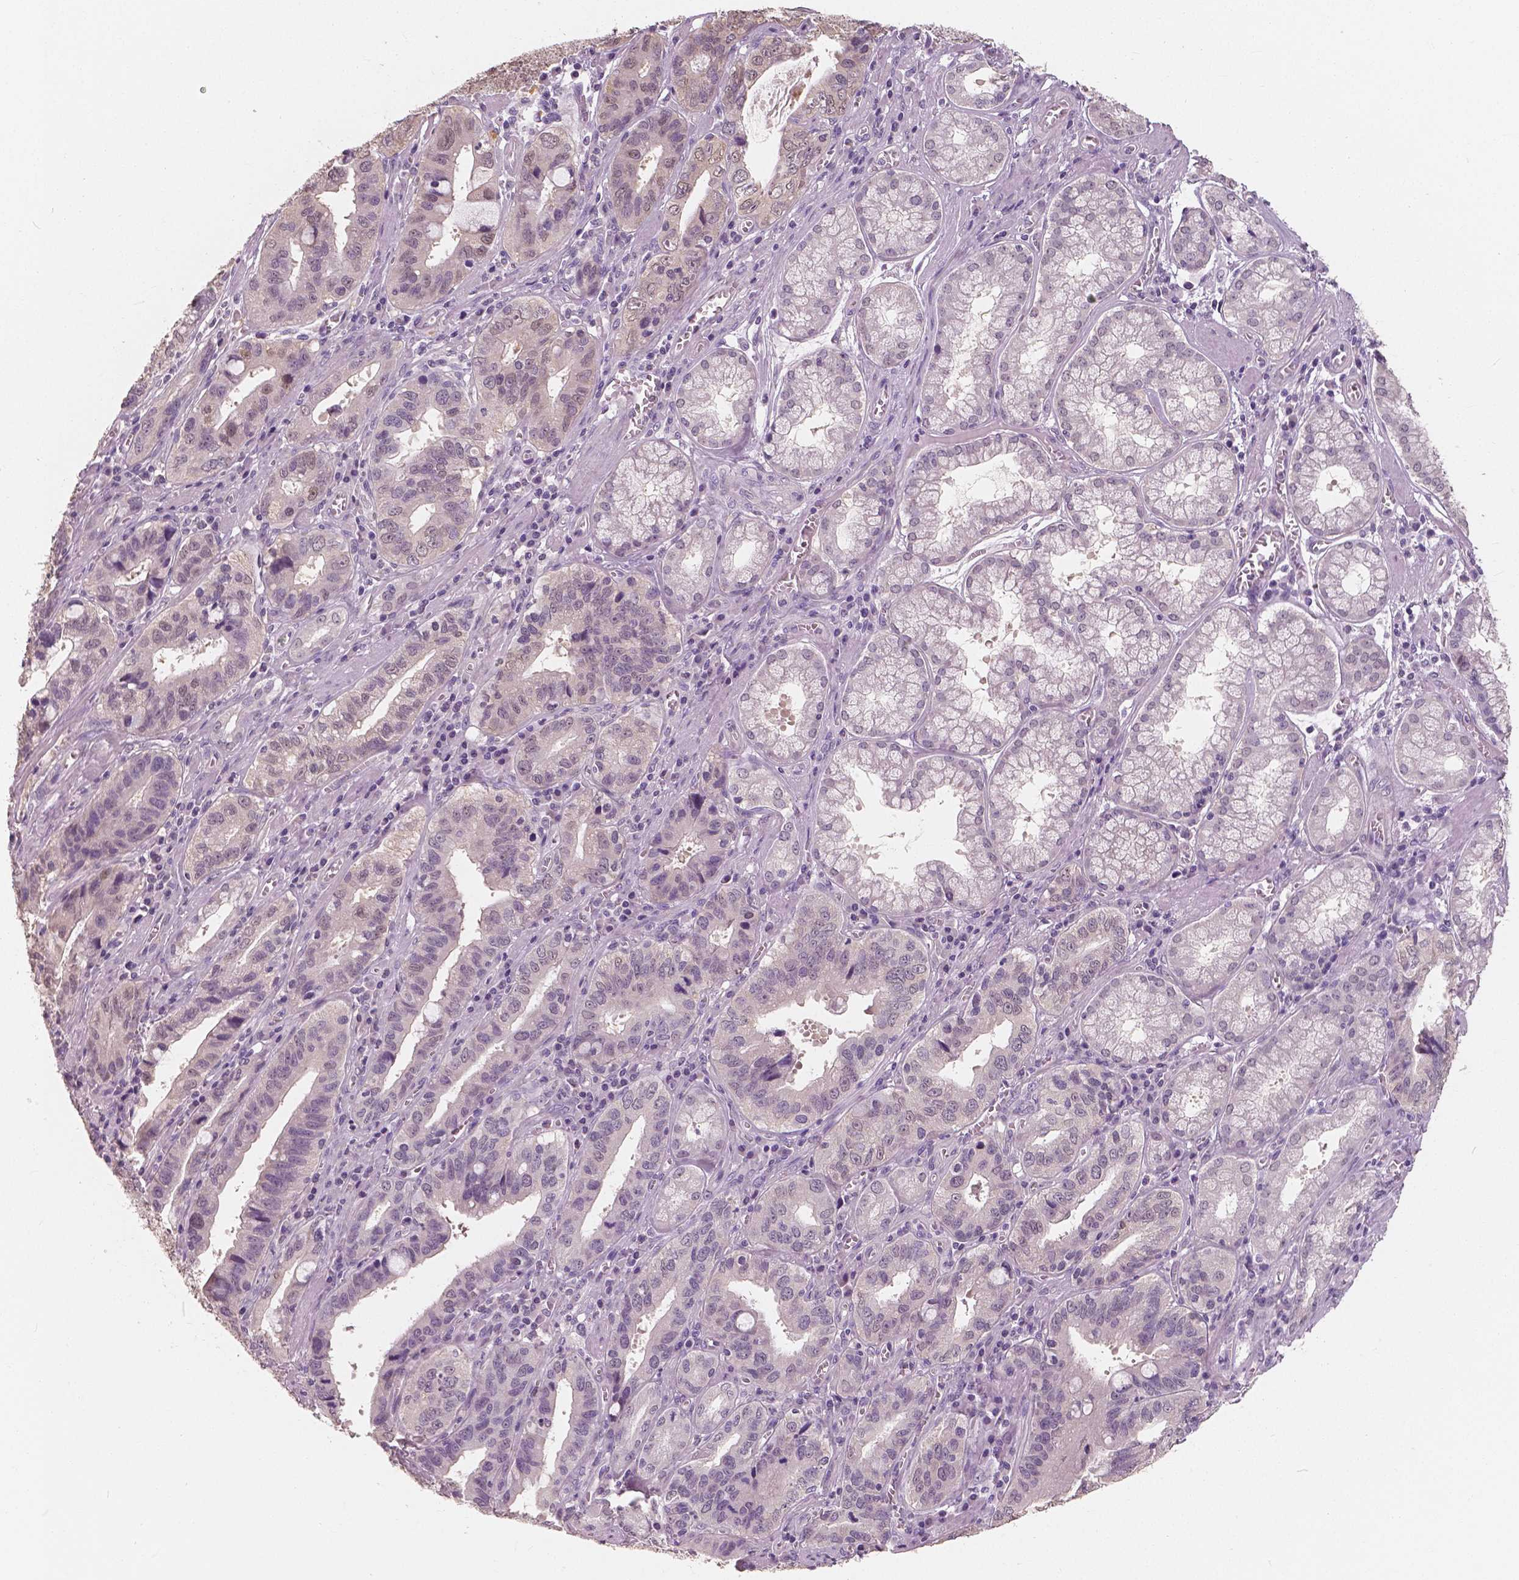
{"staining": {"intensity": "weak", "quantity": "<25%", "location": "nuclear"}, "tissue": "stomach cancer", "cell_type": "Tumor cells", "image_type": "cancer", "snomed": [{"axis": "morphology", "description": "Adenocarcinoma, NOS"}, {"axis": "topography", "description": "Stomach, lower"}], "caption": "Immunohistochemistry micrograph of human stomach cancer (adenocarcinoma) stained for a protein (brown), which displays no staining in tumor cells.", "gene": "SAT2", "patient": {"sex": "female", "age": 76}}